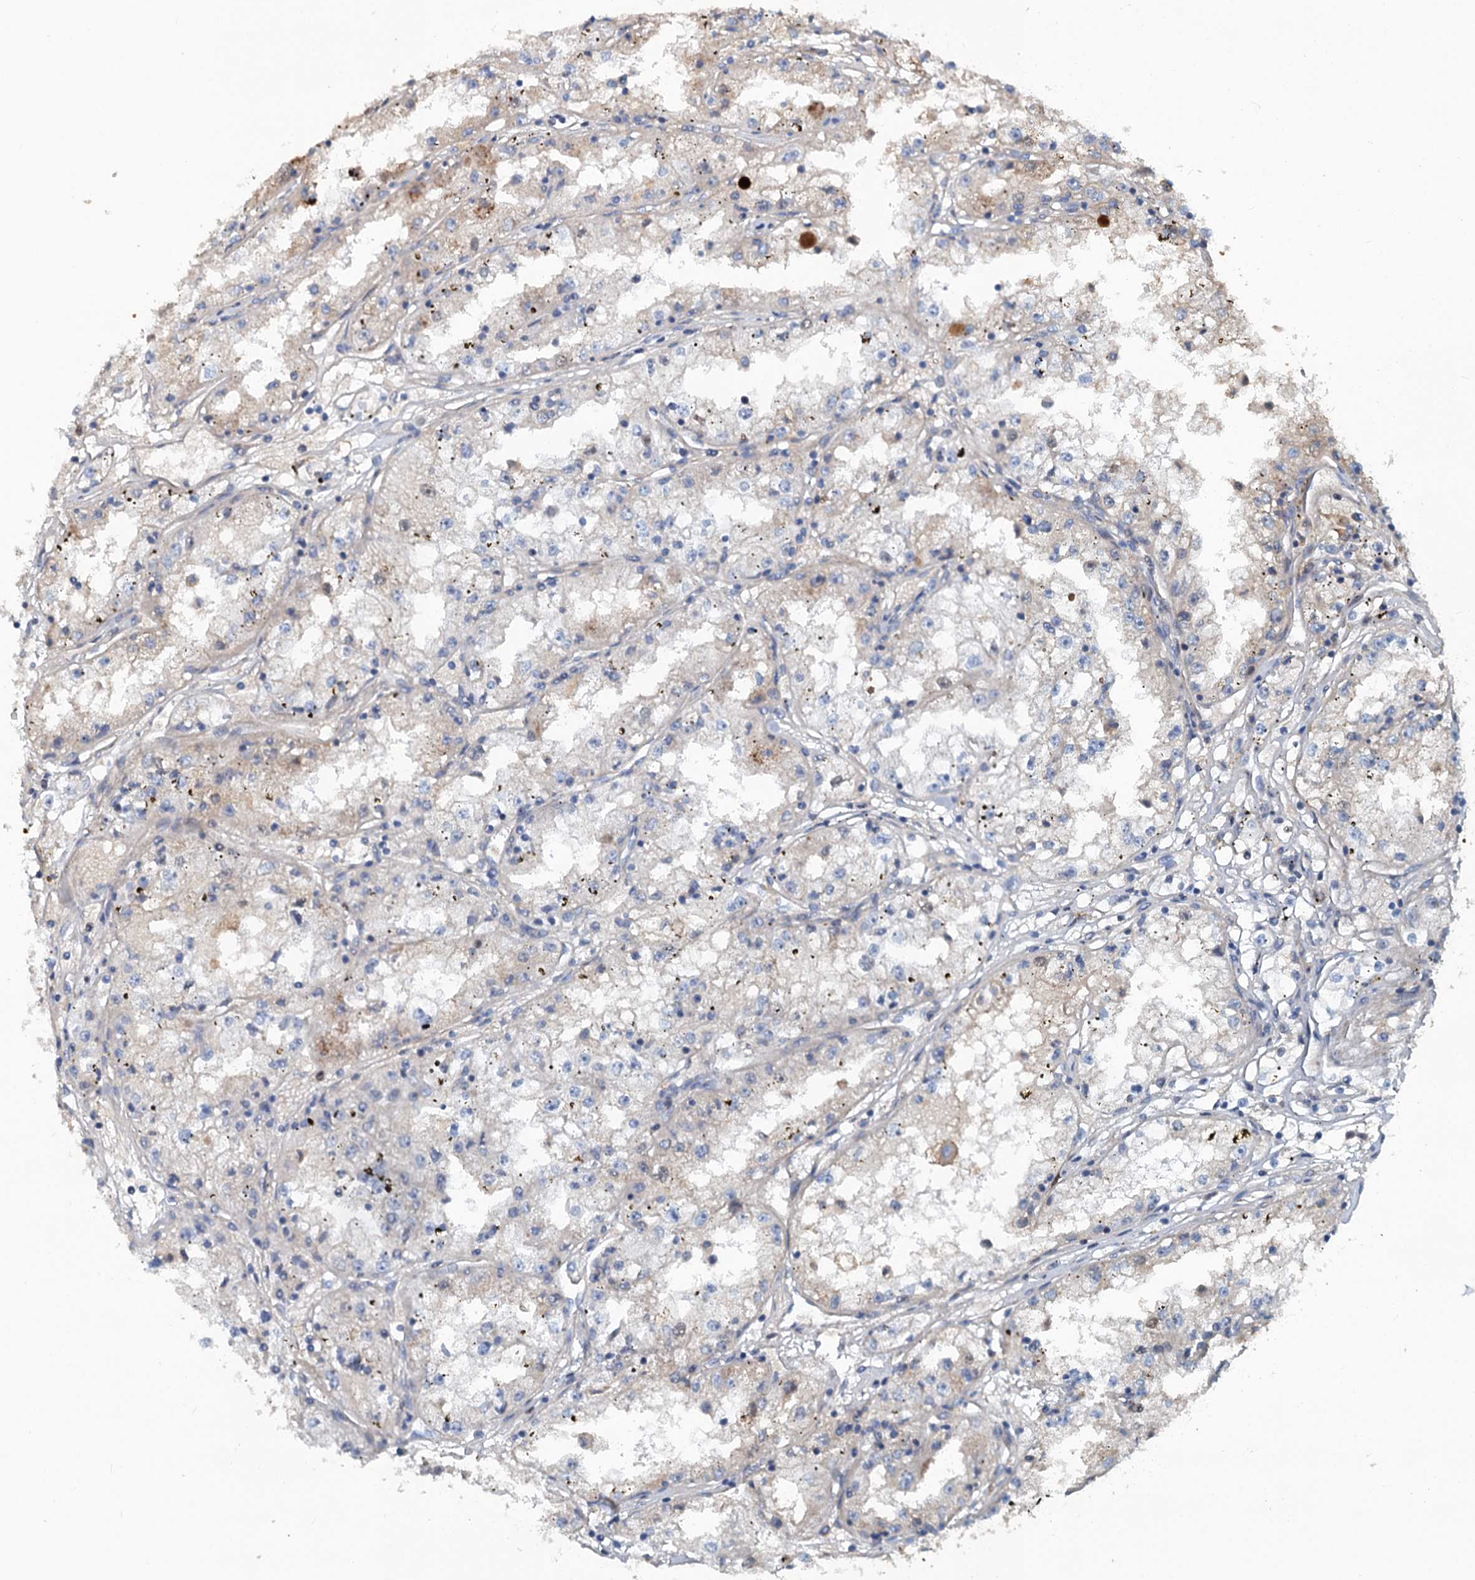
{"staining": {"intensity": "weak", "quantity": "<25%", "location": "cytoplasmic/membranous"}, "tissue": "renal cancer", "cell_type": "Tumor cells", "image_type": "cancer", "snomed": [{"axis": "morphology", "description": "Adenocarcinoma, NOS"}, {"axis": "topography", "description": "Kidney"}], "caption": "Immunohistochemical staining of renal cancer (adenocarcinoma) displays no significant expression in tumor cells.", "gene": "TEDC1", "patient": {"sex": "male", "age": 56}}